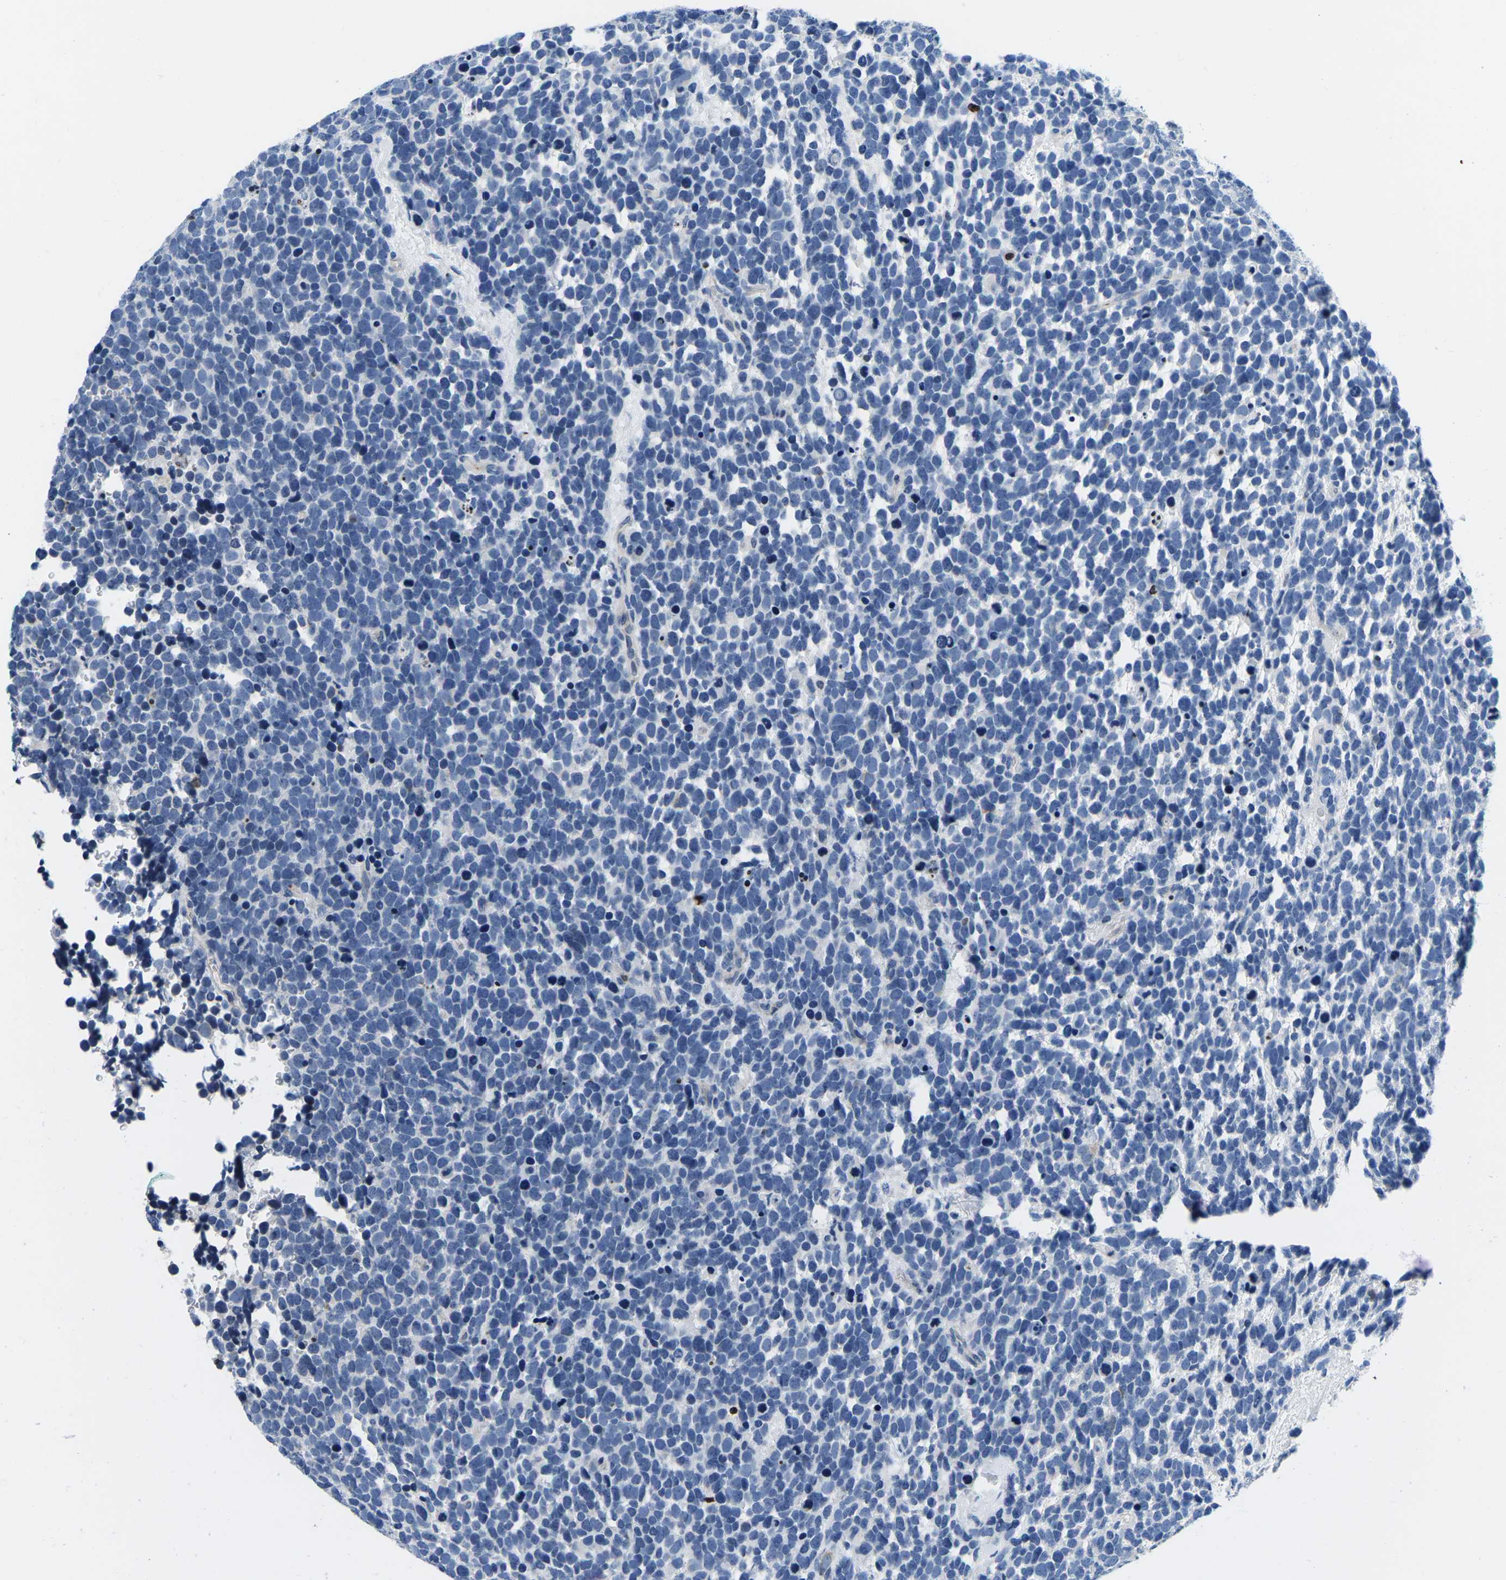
{"staining": {"intensity": "negative", "quantity": "none", "location": "none"}, "tissue": "urothelial cancer", "cell_type": "Tumor cells", "image_type": "cancer", "snomed": [{"axis": "morphology", "description": "Urothelial carcinoma, High grade"}, {"axis": "topography", "description": "Urinary bladder"}], "caption": "High magnification brightfield microscopy of high-grade urothelial carcinoma stained with DAB (3,3'-diaminobenzidine) (brown) and counterstained with hematoxylin (blue): tumor cells show no significant staining.", "gene": "CTSW", "patient": {"sex": "female", "age": 82}}